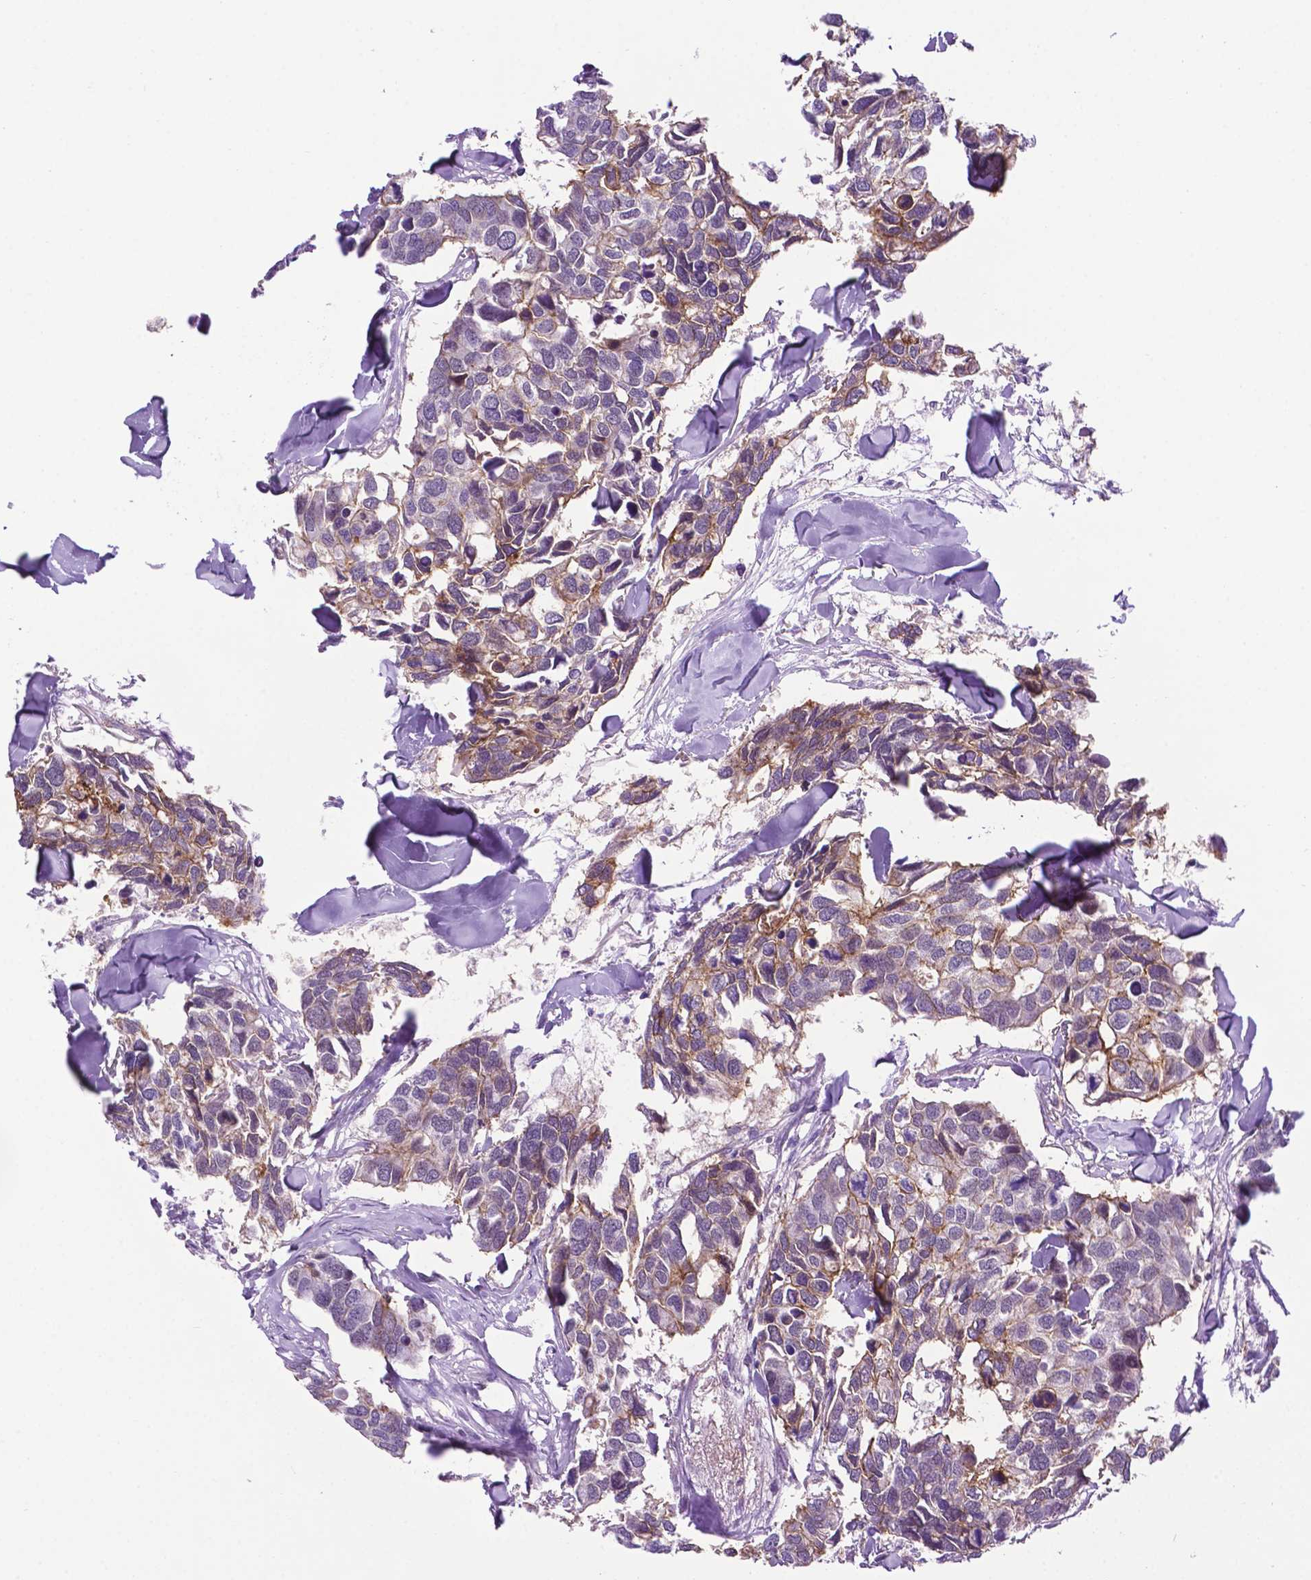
{"staining": {"intensity": "weak", "quantity": "25%-75%", "location": "cytoplasmic/membranous"}, "tissue": "breast cancer", "cell_type": "Tumor cells", "image_type": "cancer", "snomed": [{"axis": "morphology", "description": "Duct carcinoma"}, {"axis": "topography", "description": "Breast"}], "caption": "Brown immunohistochemical staining in human infiltrating ductal carcinoma (breast) exhibits weak cytoplasmic/membranous expression in approximately 25%-75% of tumor cells.", "gene": "TACSTD2", "patient": {"sex": "female", "age": 83}}